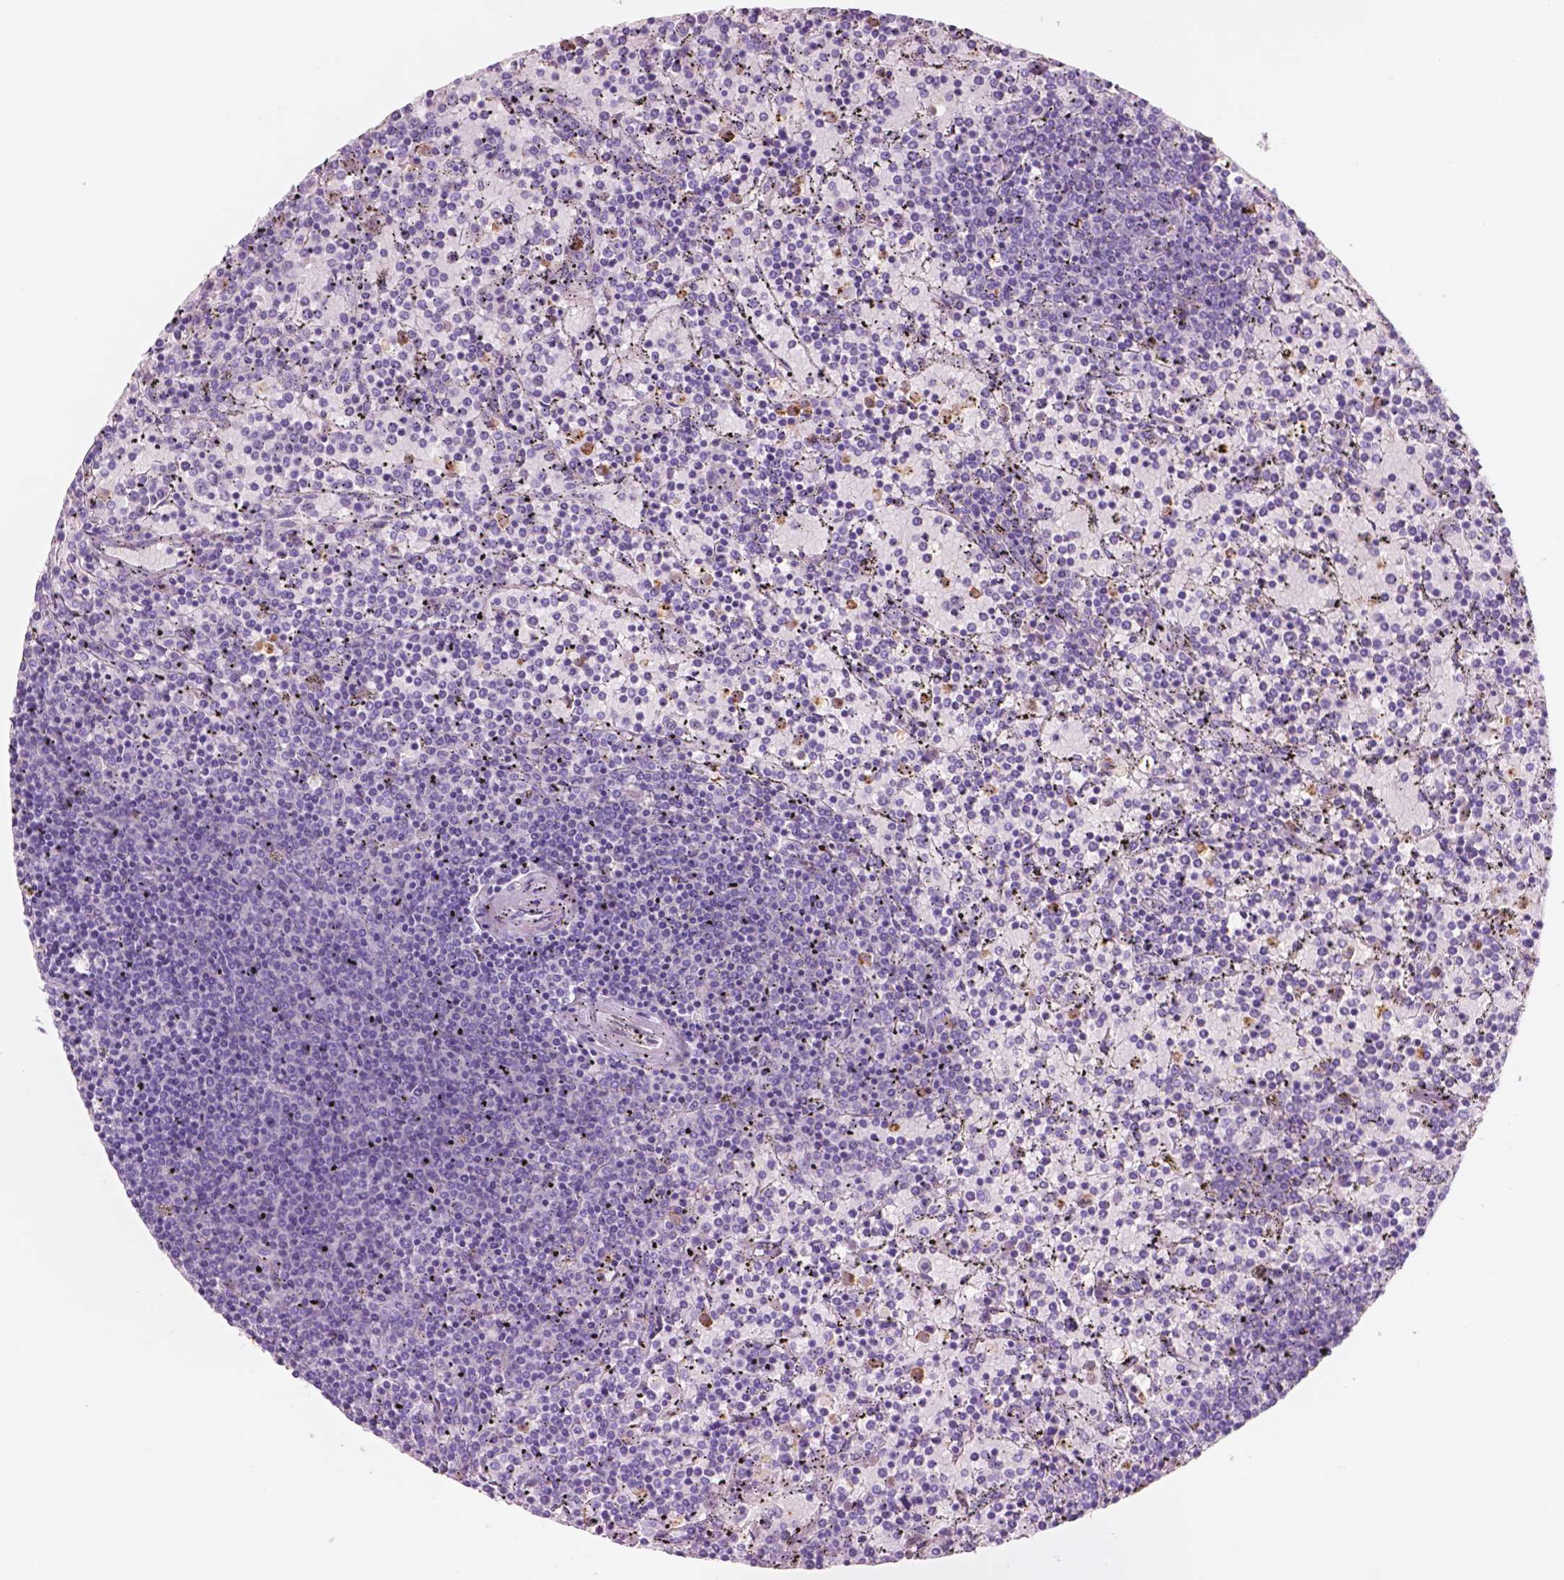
{"staining": {"intensity": "negative", "quantity": "none", "location": "none"}, "tissue": "lymphoma", "cell_type": "Tumor cells", "image_type": "cancer", "snomed": [{"axis": "morphology", "description": "Malignant lymphoma, non-Hodgkin's type, Low grade"}, {"axis": "topography", "description": "Spleen"}], "caption": "This is an immunohistochemistry photomicrograph of human low-grade malignant lymphoma, non-Hodgkin's type. There is no expression in tumor cells.", "gene": "CUZD1", "patient": {"sex": "female", "age": 77}}